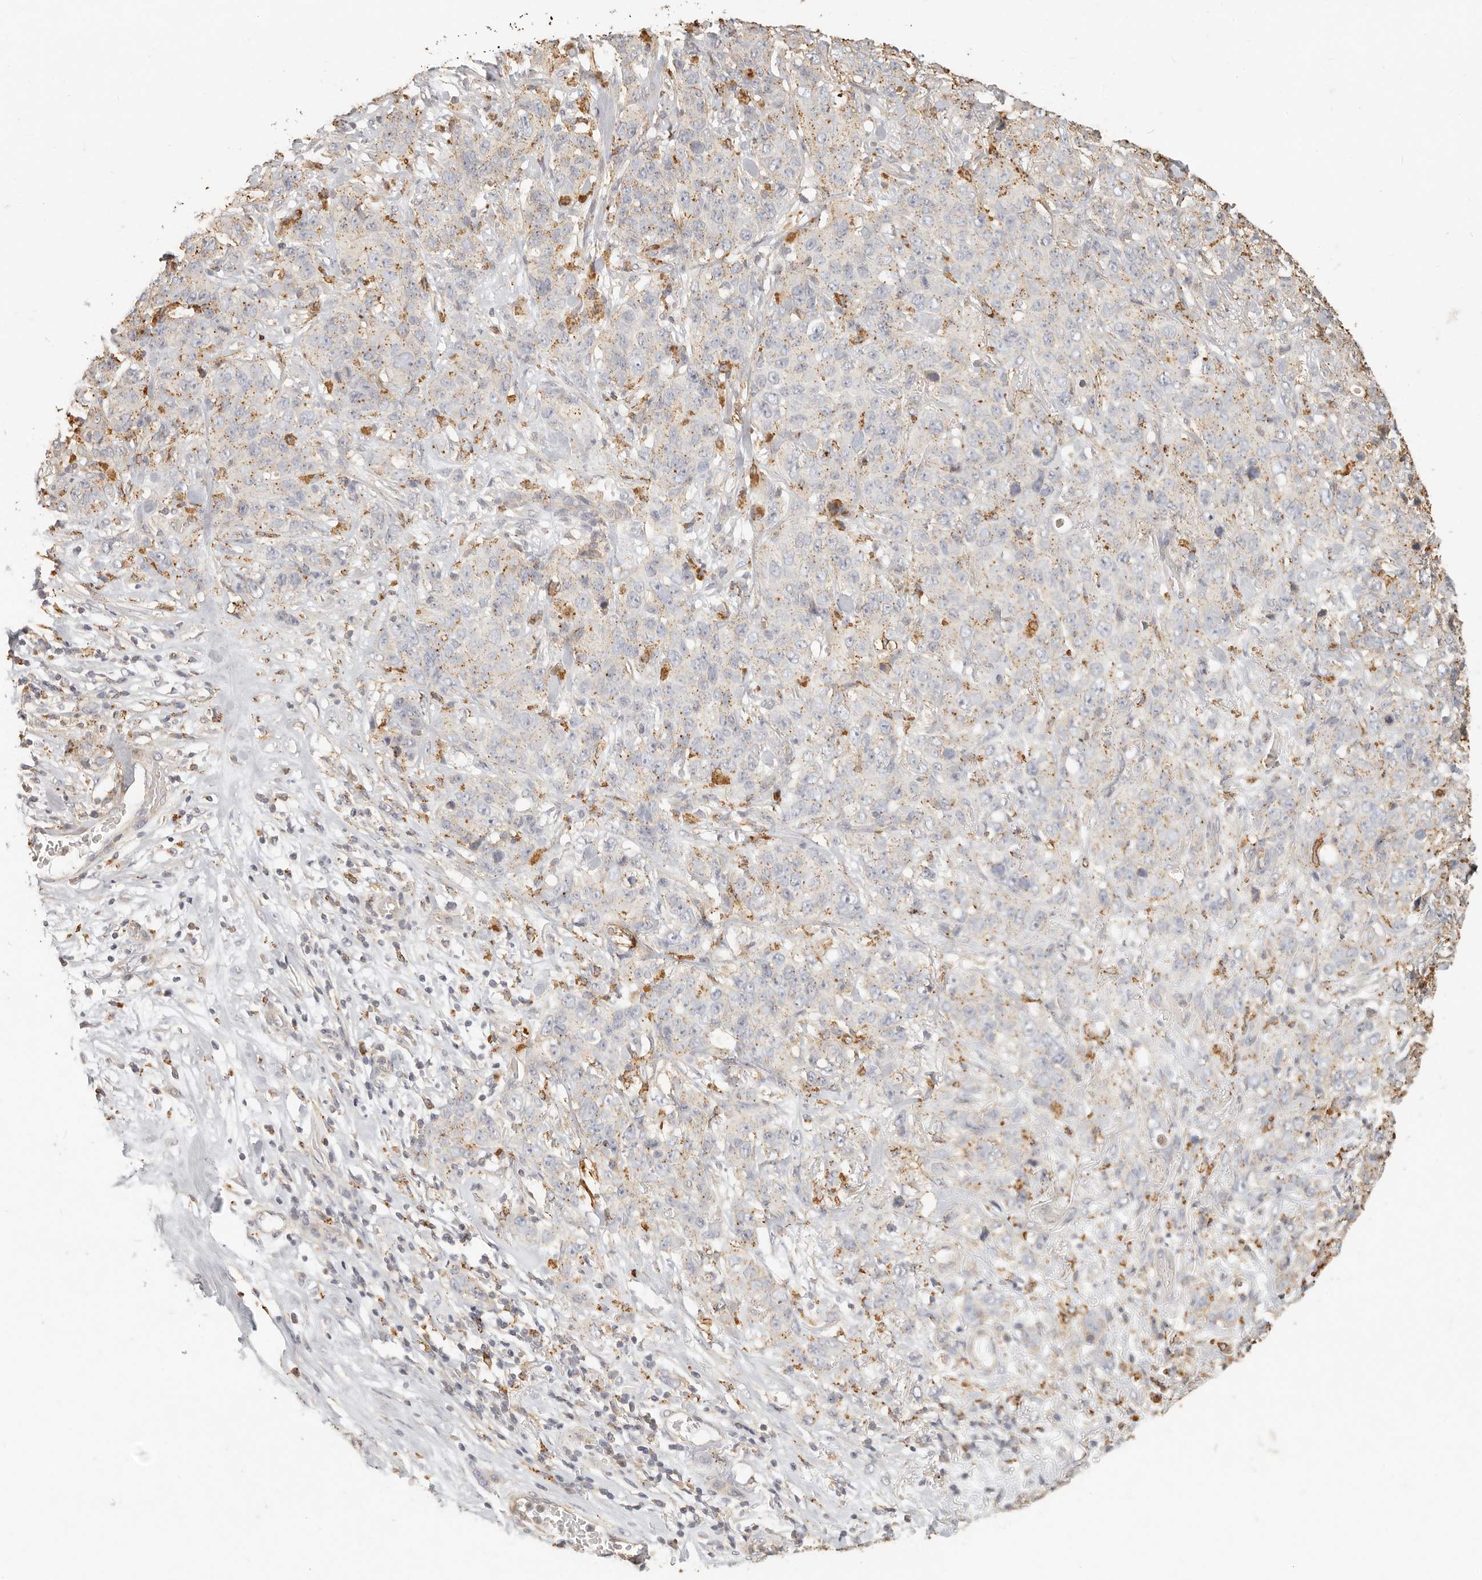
{"staining": {"intensity": "negative", "quantity": "none", "location": "none"}, "tissue": "stomach cancer", "cell_type": "Tumor cells", "image_type": "cancer", "snomed": [{"axis": "morphology", "description": "Adenocarcinoma, NOS"}, {"axis": "topography", "description": "Stomach"}], "caption": "Tumor cells show no significant staining in stomach adenocarcinoma.", "gene": "CNMD", "patient": {"sex": "male", "age": 48}}